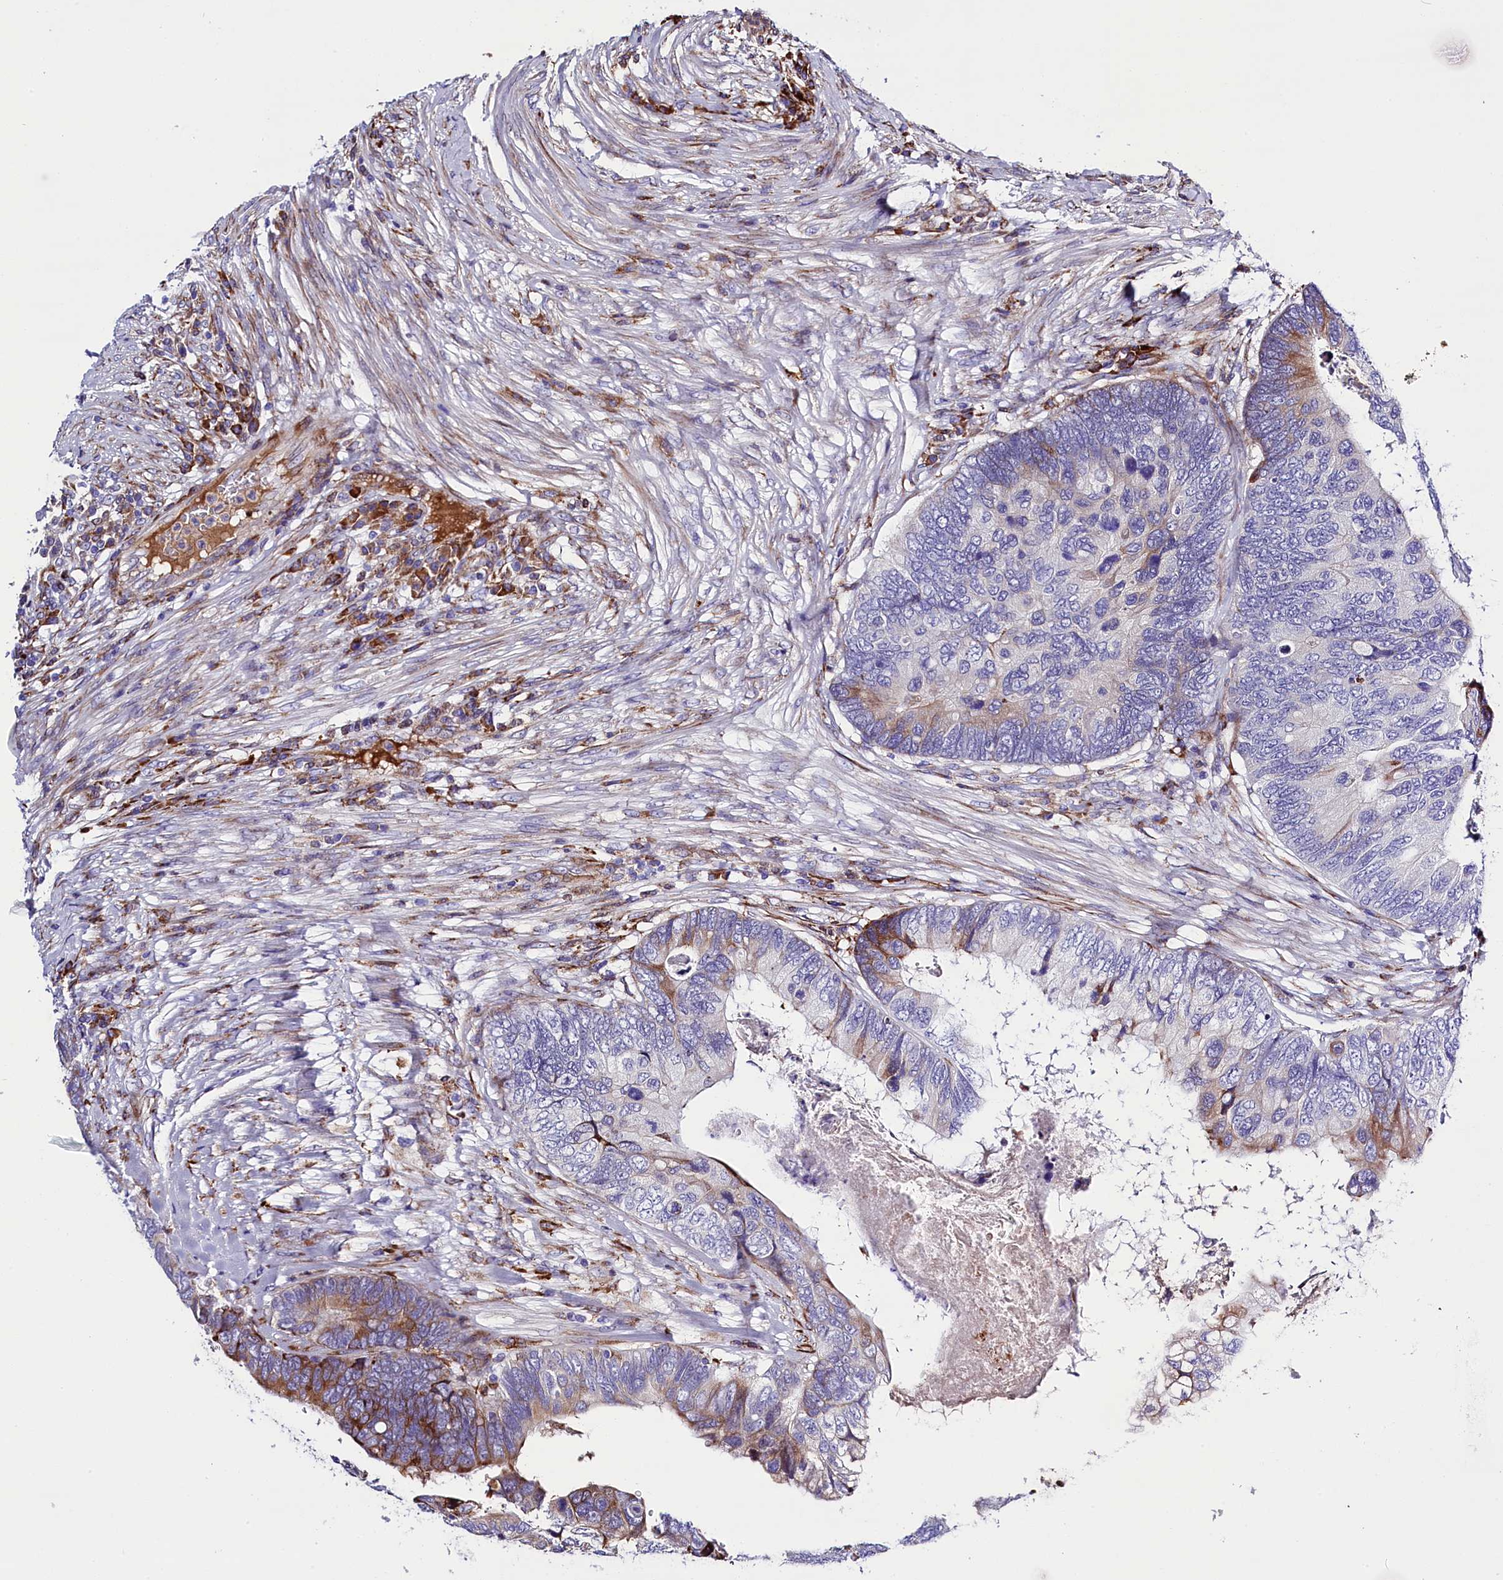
{"staining": {"intensity": "moderate", "quantity": "<25%", "location": "cytoplasmic/membranous"}, "tissue": "colorectal cancer", "cell_type": "Tumor cells", "image_type": "cancer", "snomed": [{"axis": "morphology", "description": "Adenocarcinoma, NOS"}, {"axis": "topography", "description": "Colon"}], "caption": "Immunohistochemical staining of human colorectal cancer displays low levels of moderate cytoplasmic/membranous protein expression in about <25% of tumor cells.", "gene": "CMTR2", "patient": {"sex": "female", "age": 67}}